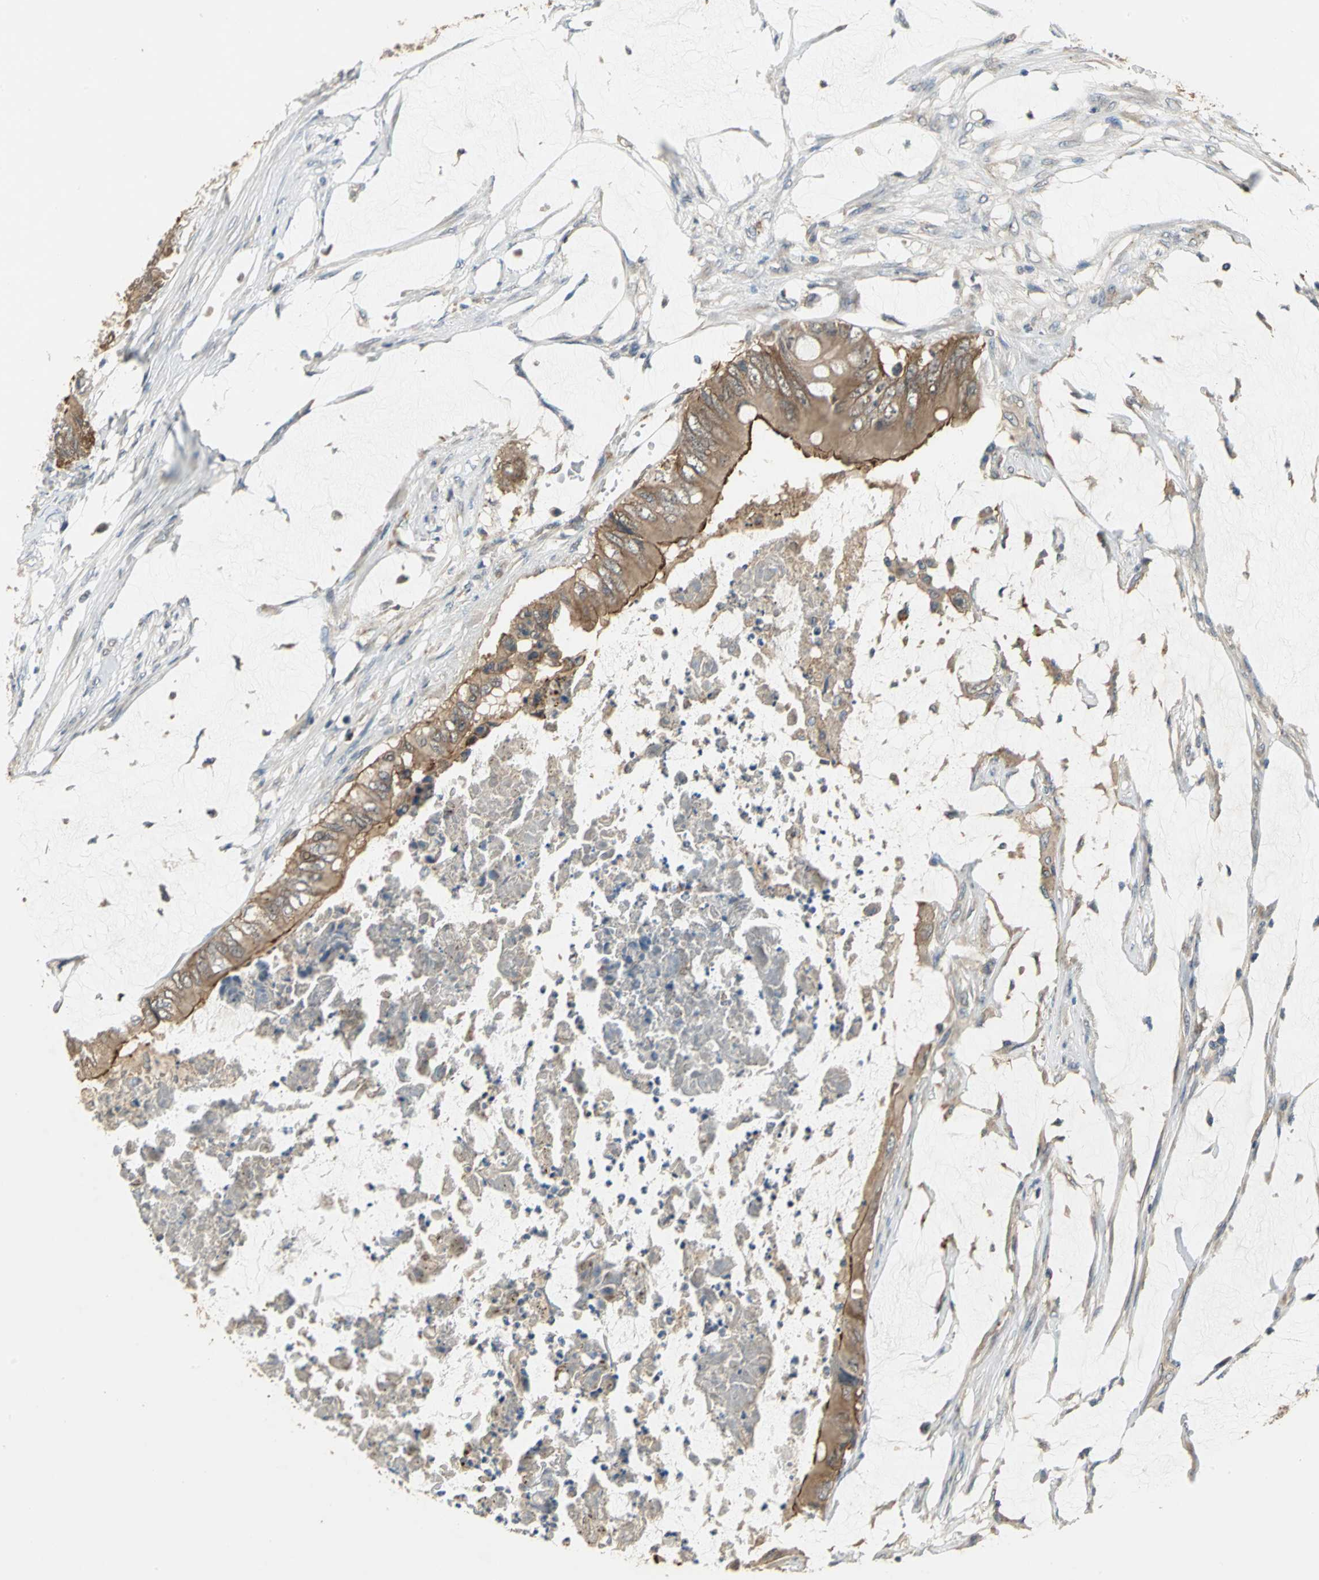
{"staining": {"intensity": "moderate", "quantity": ">75%", "location": "cytoplasmic/membranous"}, "tissue": "colorectal cancer", "cell_type": "Tumor cells", "image_type": "cancer", "snomed": [{"axis": "morphology", "description": "Normal tissue, NOS"}, {"axis": "morphology", "description": "Adenocarcinoma, NOS"}, {"axis": "topography", "description": "Rectum"}, {"axis": "topography", "description": "Peripheral nerve tissue"}], "caption": "Colorectal cancer (adenocarcinoma) stained with DAB immunohistochemistry demonstrates medium levels of moderate cytoplasmic/membranous positivity in approximately >75% of tumor cells.", "gene": "MET", "patient": {"sex": "female", "age": 77}}